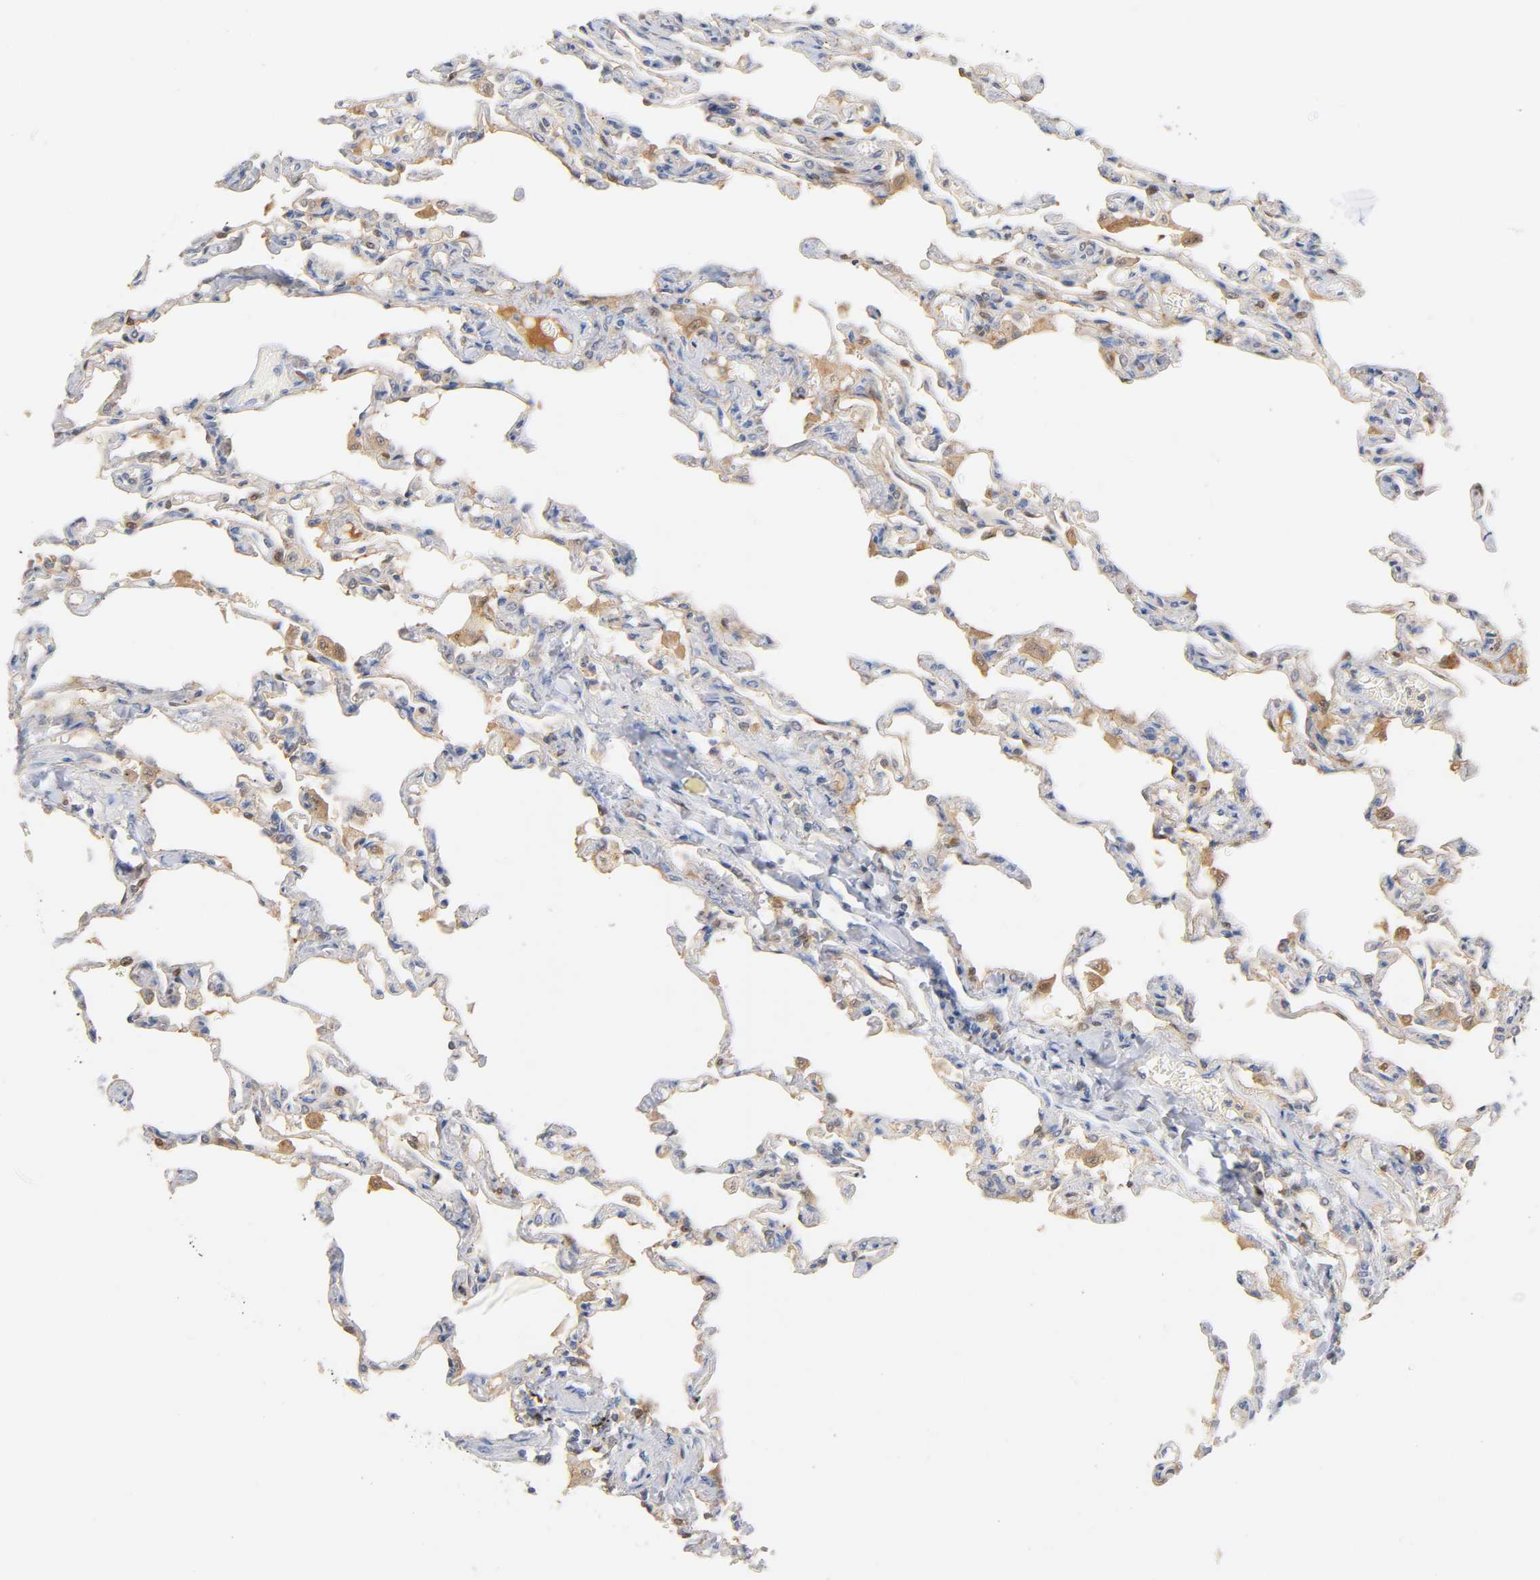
{"staining": {"intensity": "weak", "quantity": "<25%", "location": "cytoplasmic/membranous,nuclear"}, "tissue": "lung", "cell_type": "Alveolar cells", "image_type": "normal", "snomed": [{"axis": "morphology", "description": "Normal tissue, NOS"}, {"axis": "topography", "description": "Lung"}], "caption": "IHC photomicrograph of unremarkable human lung stained for a protein (brown), which displays no positivity in alveolar cells.", "gene": "IL18", "patient": {"sex": "male", "age": 21}}